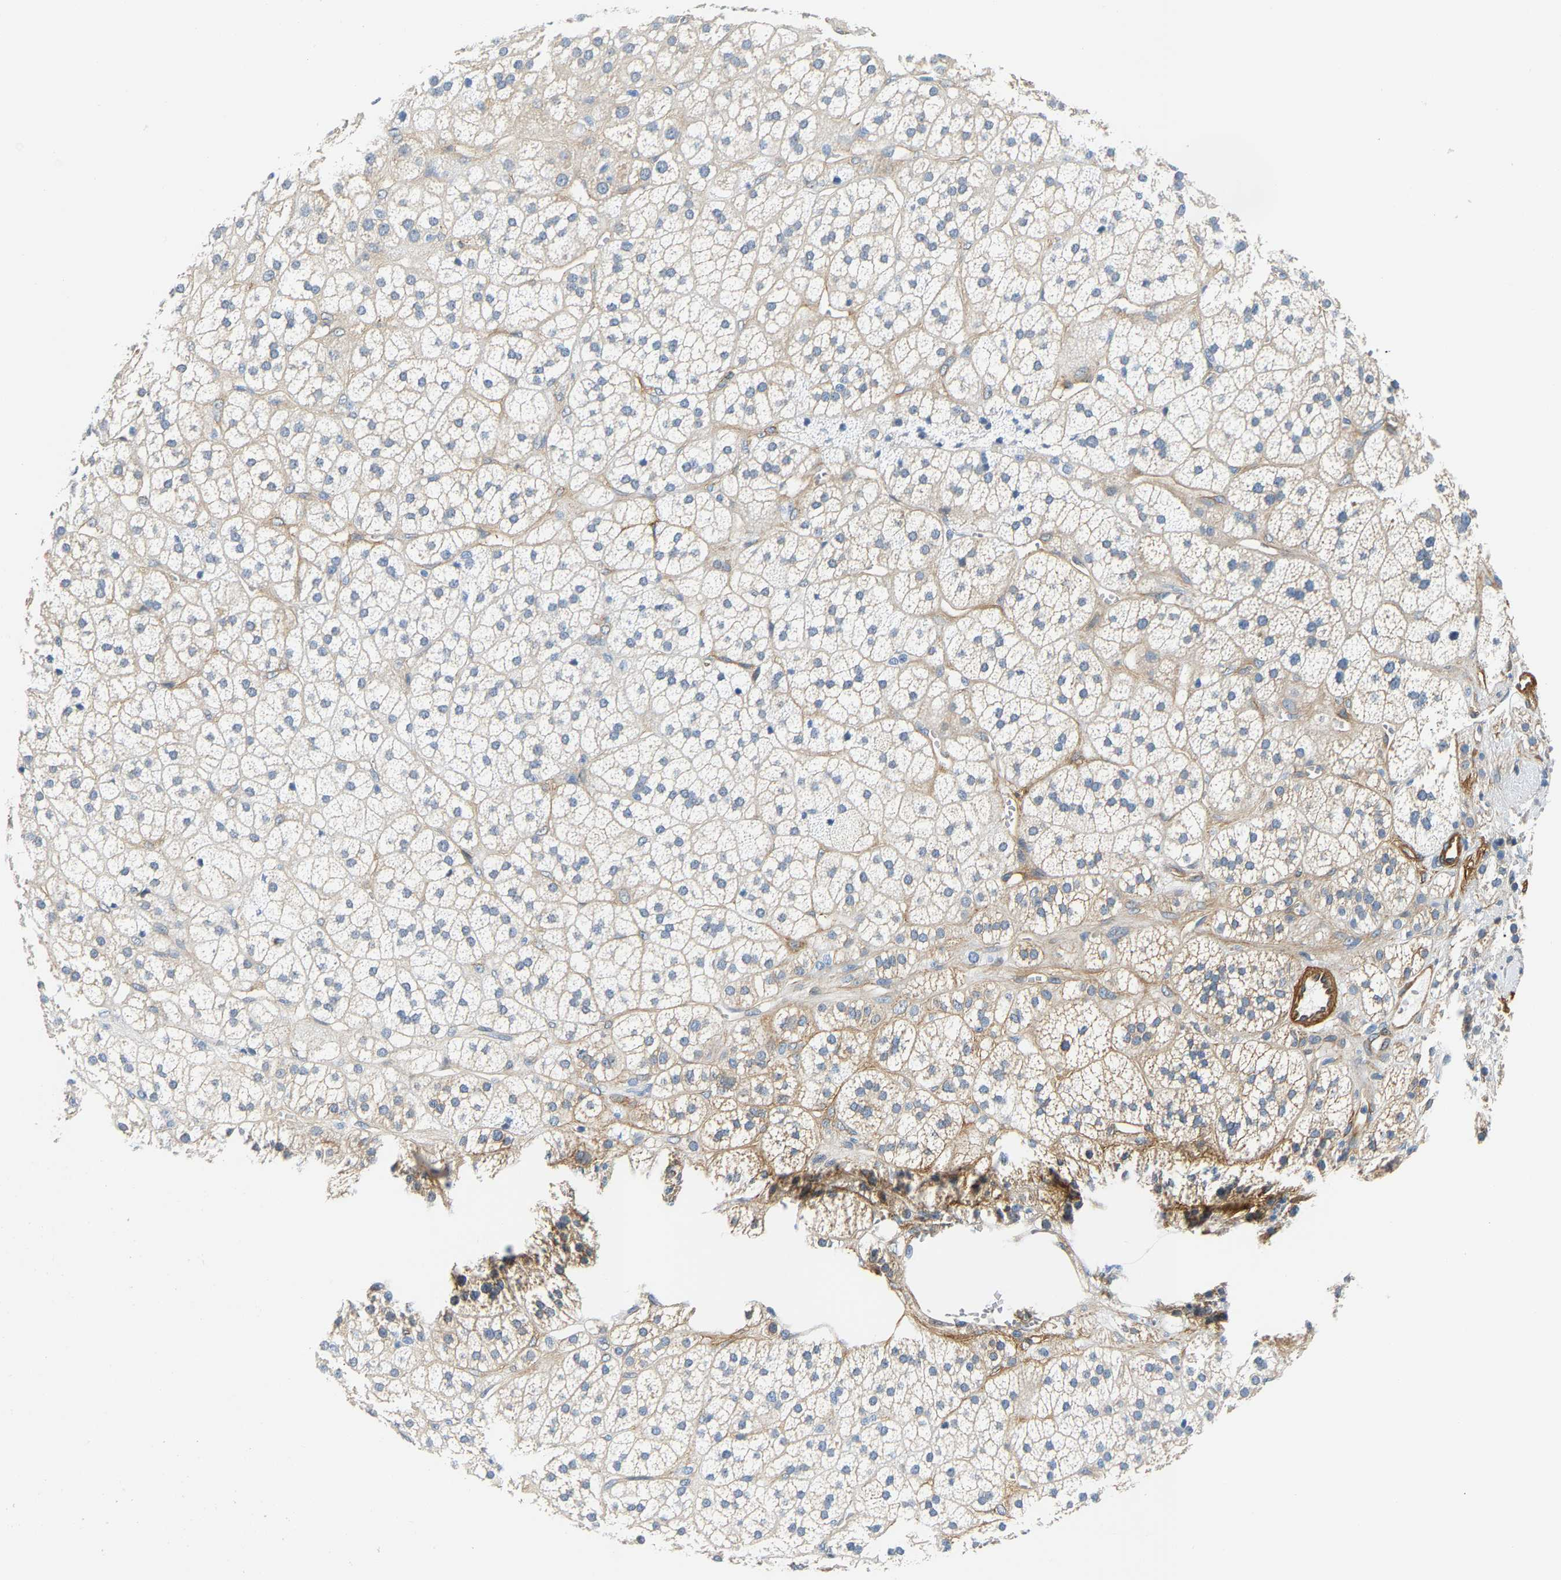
{"staining": {"intensity": "moderate", "quantity": "<25%", "location": "cytoplasmic/membranous"}, "tissue": "adrenal gland", "cell_type": "Glandular cells", "image_type": "normal", "snomed": [{"axis": "morphology", "description": "Normal tissue, NOS"}, {"axis": "topography", "description": "Adrenal gland"}], "caption": "Adrenal gland stained with DAB immunohistochemistry (IHC) demonstrates low levels of moderate cytoplasmic/membranous staining in about <25% of glandular cells. (IHC, brightfield microscopy, high magnification).", "gene": "PAWR", "patient": {"sex": "male", "age": 56}}